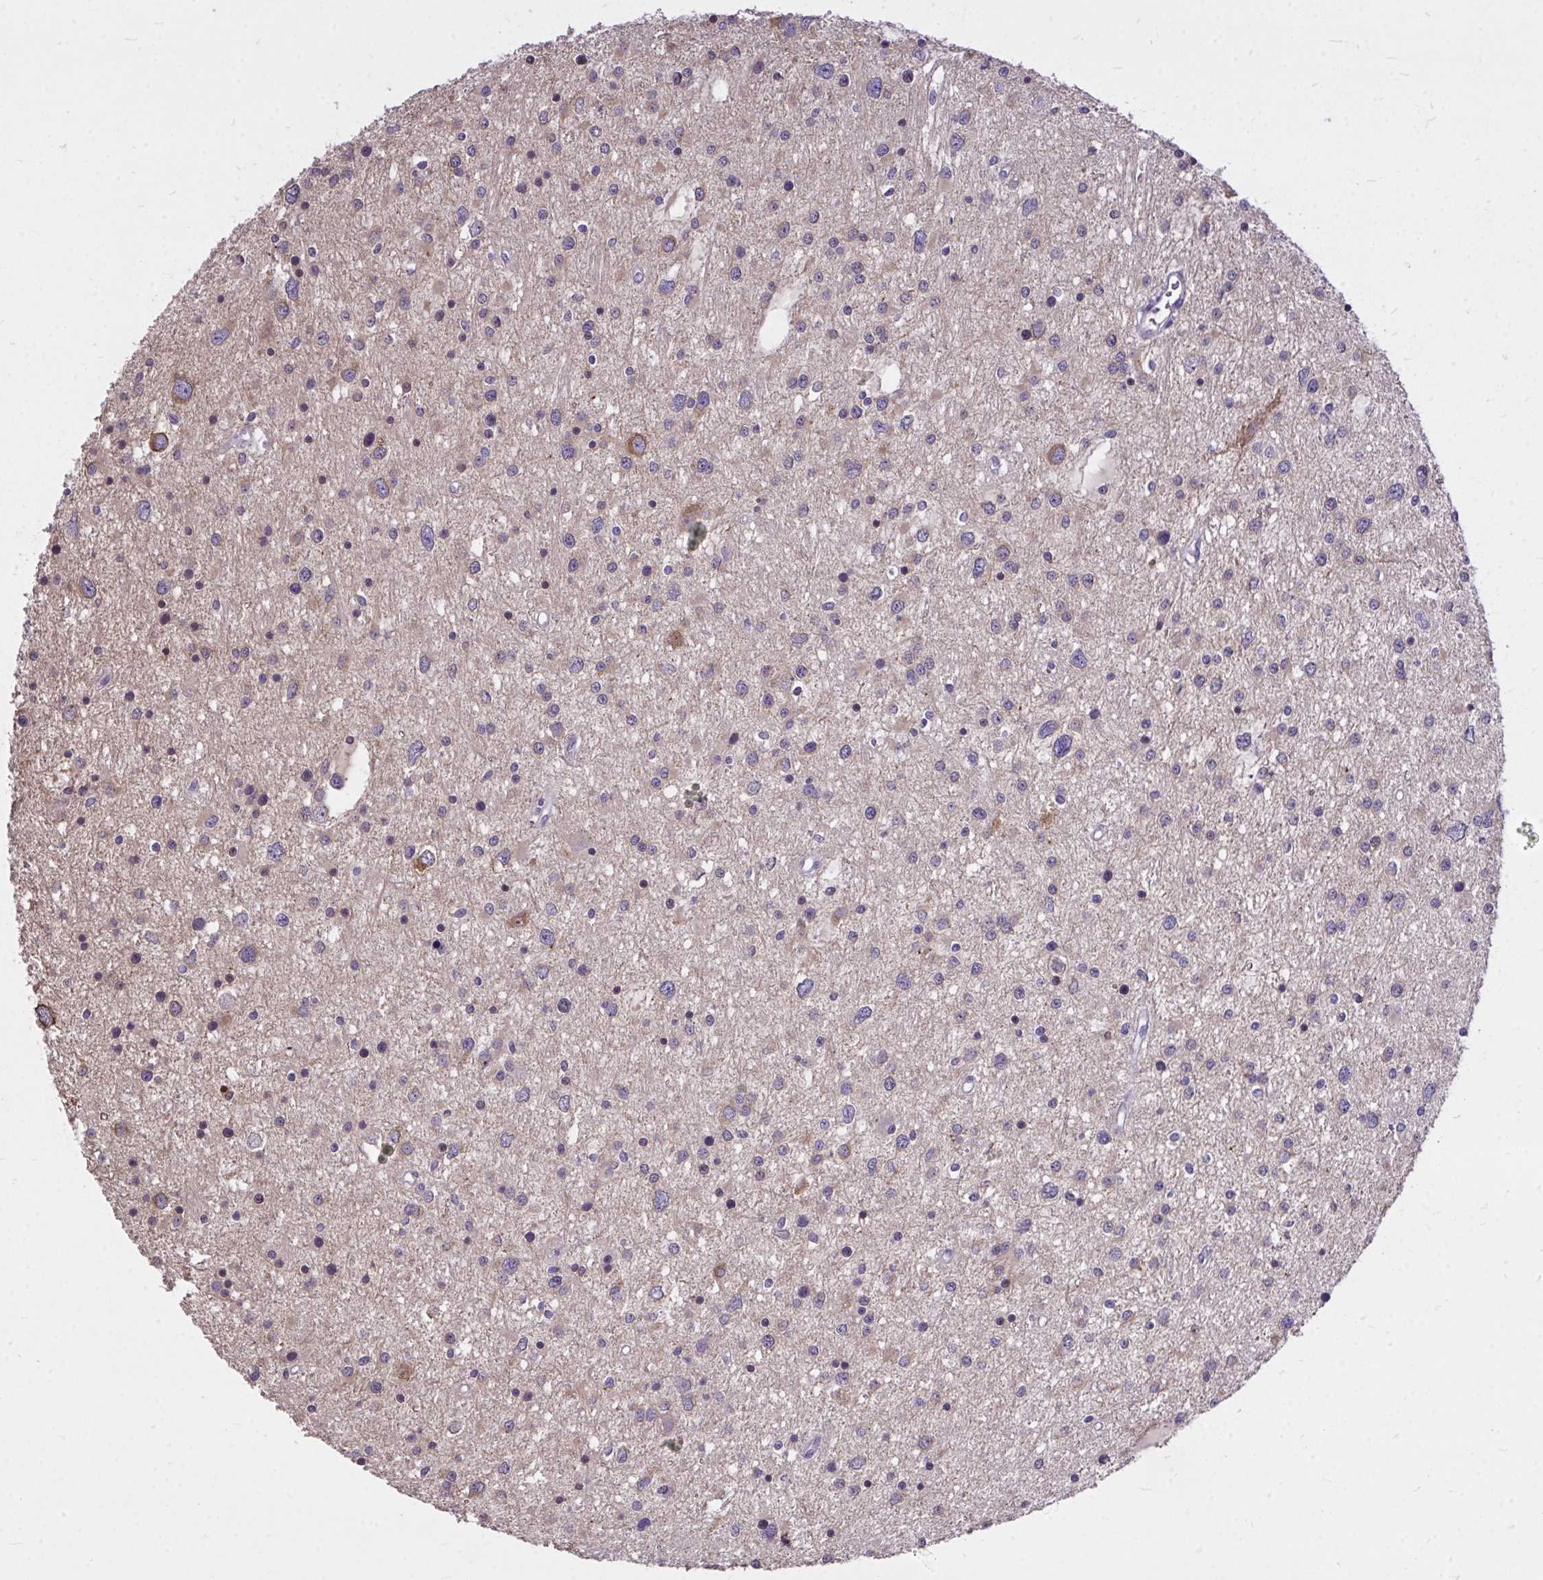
{"staining": {"intensity": "weak", "quantity": "<25%", "location": "cytoplasmic/membranous"}, "tissue": "glioma", "cell_type": "Tumor cells", "image_type": "cancer", "snomed": [{"axis": "morphology", "description": "Glioma, malignant, High grade"}, {"axis": "topography", "description": "Brain"}], "caption": "Image shows no protein positivity in tumor cells of glioma tissue. Brightfield microscopy of immunohistochemistry stained with DAB (3,3'-diaminobenzidine) (brown) and hematoxylin (blue), captured at high magnification.", "gene": "MPC2", "patient": {"sex": "male", "age": 54}}